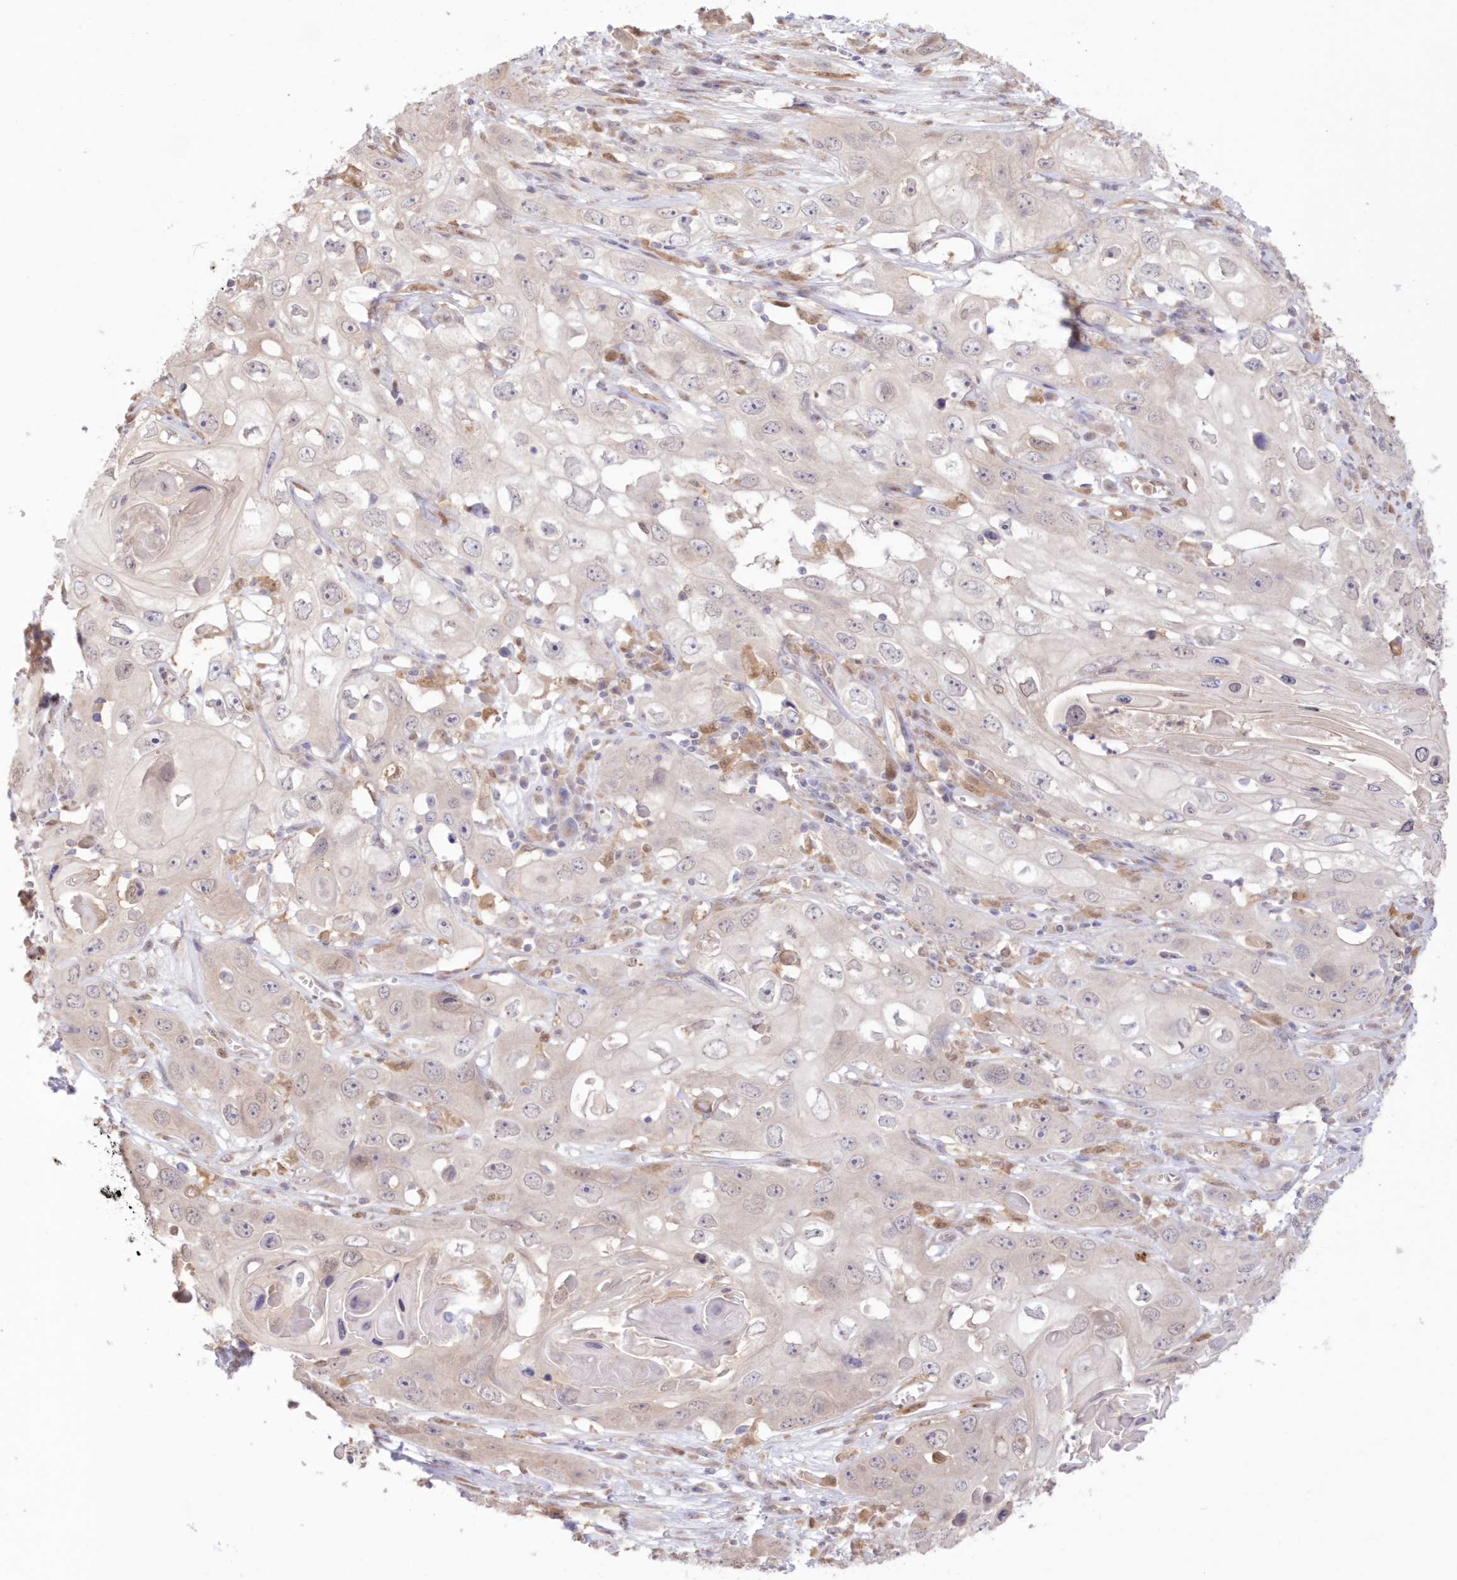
{"staining": {"intensity": "negative", "quantity": "none", "location": "none"}, "tissue": "skin cancer", "cell_type": "Tumor cells", "image_type": "cancer", "snomed": [{"axis": "morphology", "description": "Squamous cell carcinoma, NOS"}, {"axis": "topography", "description": "Skin"}], "caption": "Immunohistochemical staining of human skin cancer (squamous cell carcinoma) shows no significant staining in tumor cells.", "gene": "RNPEP", "patient": {"sex": "male", "age": 55}}